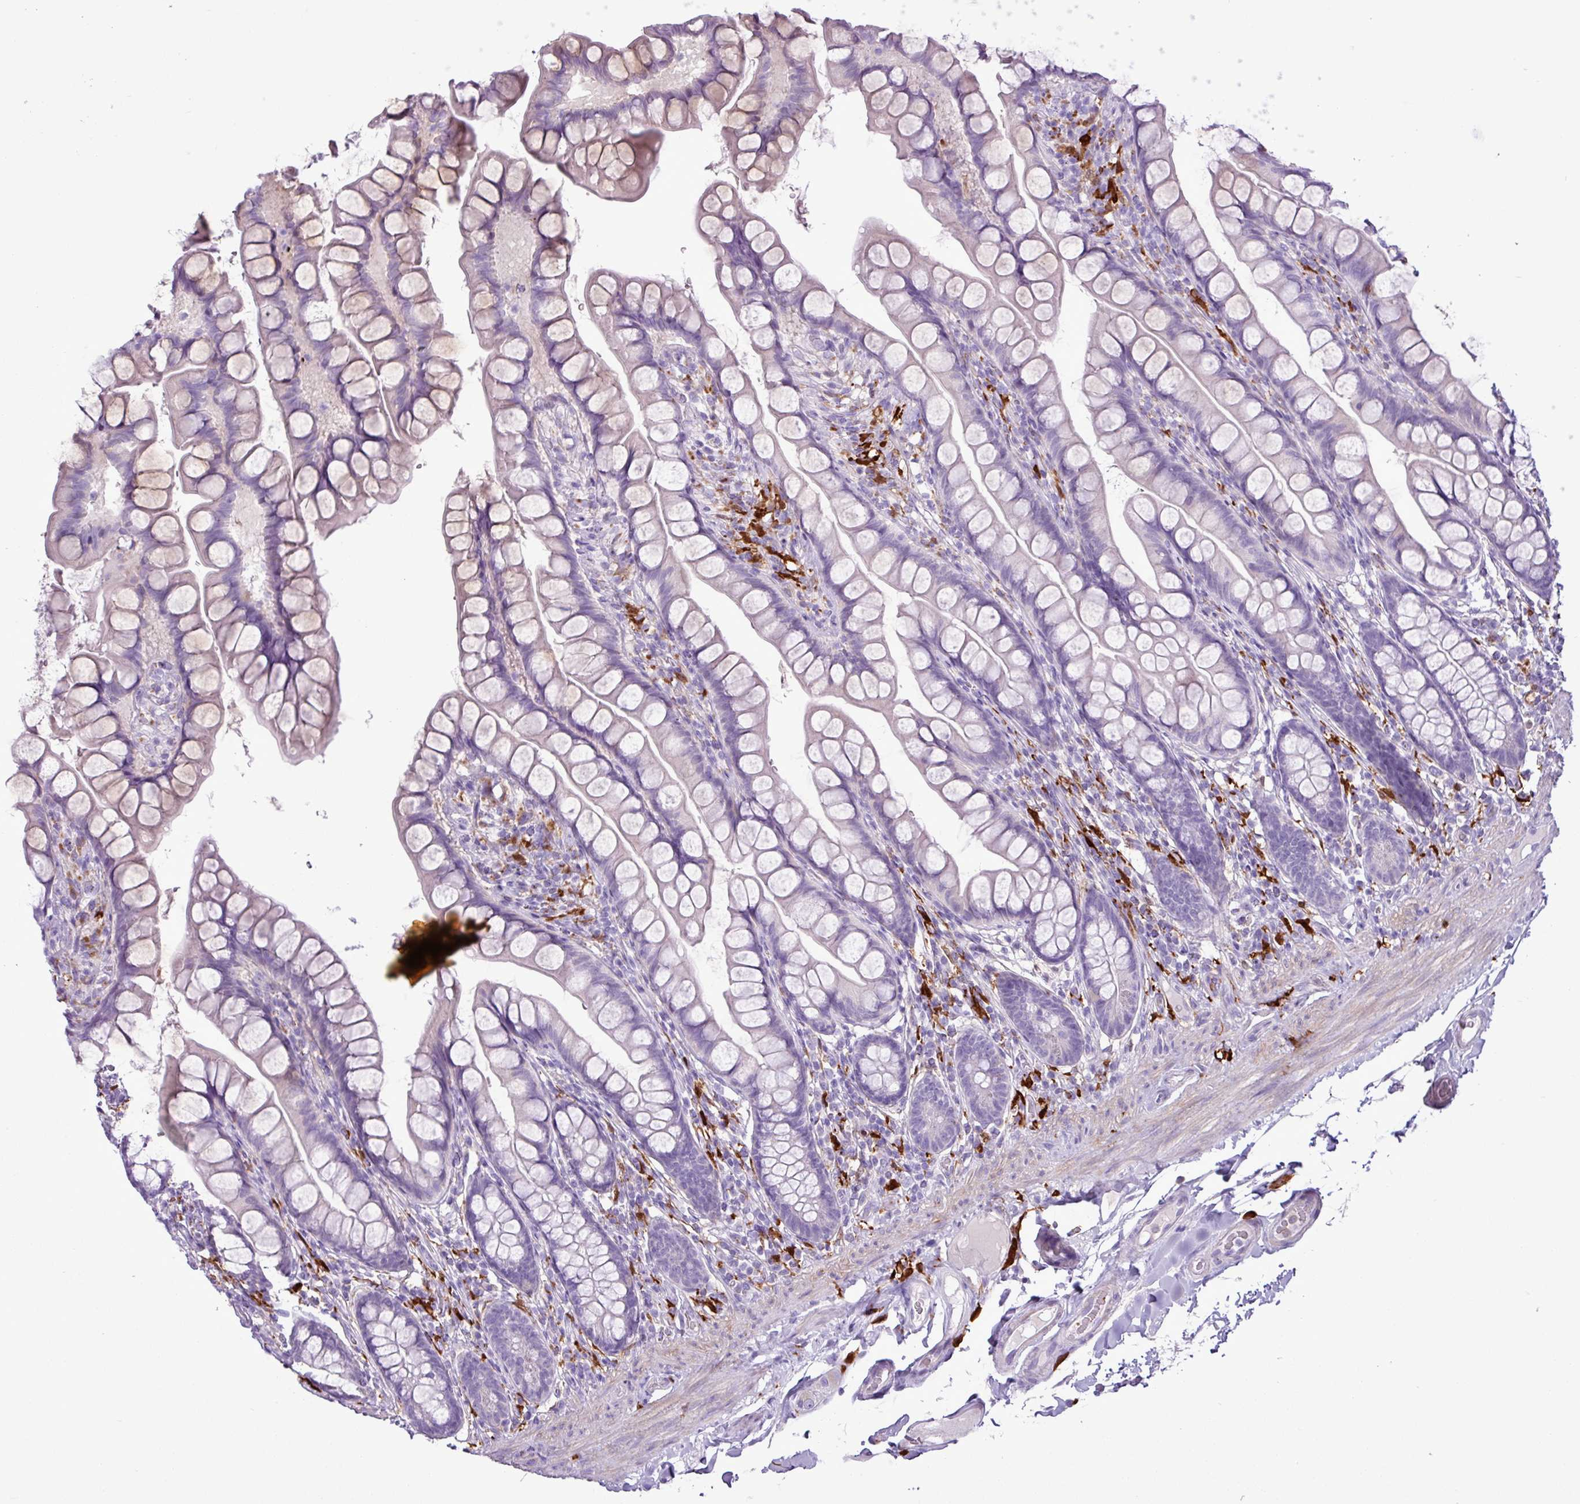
{"staining": {"intensity": "moderate", "quantity": "<25%", "location": "cytoplasmic/membranous"}, "tissue": "small intestine", "cell_type": "Glandular cells", "image_type": "normal", "snomed": [{"axis": "morphology", "description": "Normal tissue, NOS"}, {"axis": "topography", "description": "Small intestine"}], "caption": "A photomicrograph showing moderate cytoplasmic/membranous expression in about <25% of glandular cells in normal small intestine, as visualized by brown immunohistochemical staining.", "gene": "TMEM200C", "patient": {"sex": "male", "age": 70}}